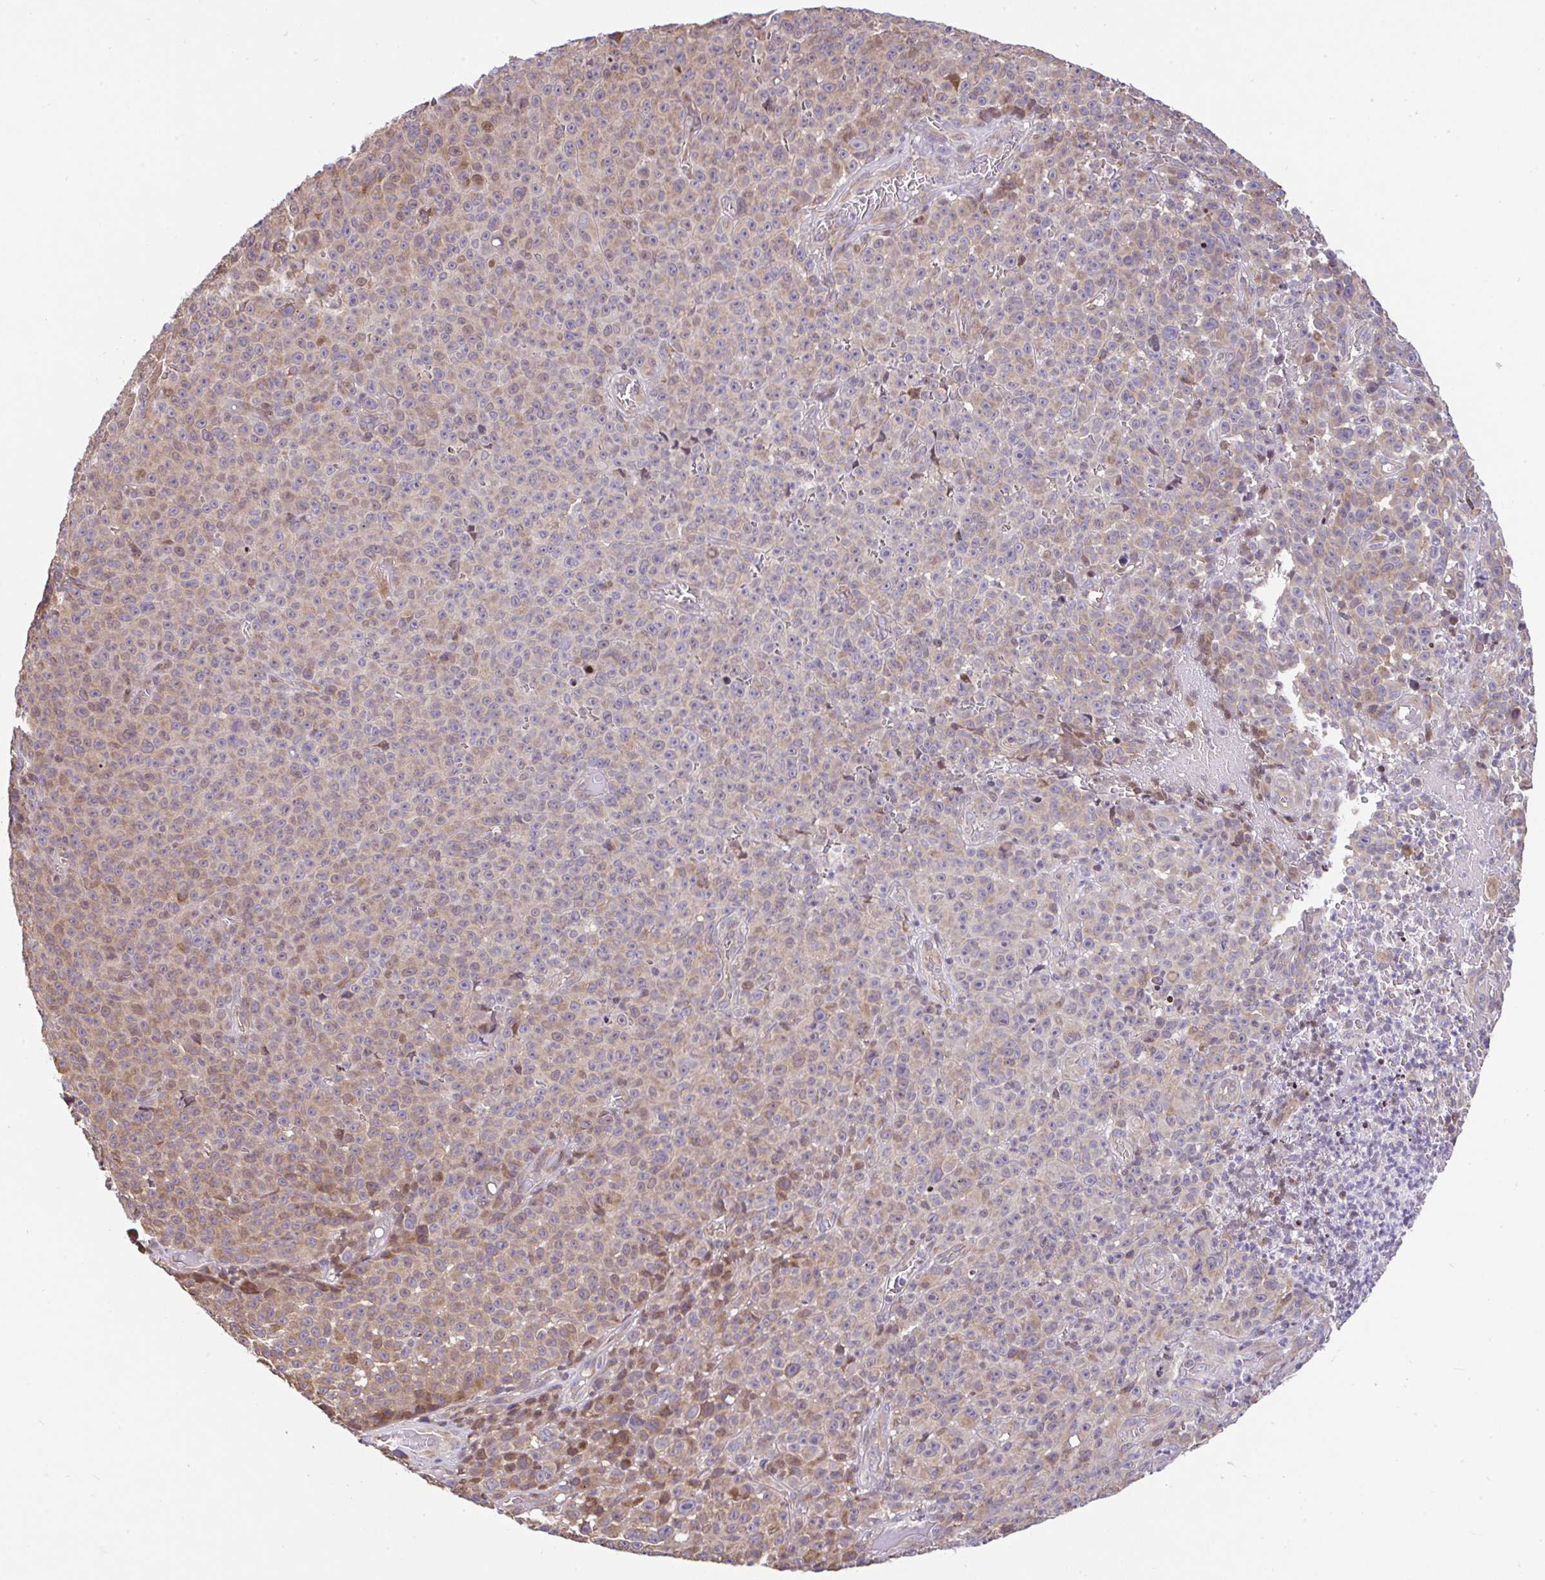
{"staining": {"intensity": "weak", "quantity": "25%-75%", "location": "cytoplasmic/membranous"}, "tissue": "melanoma", "cell_type": "Tumor cells", "image_type": "cancer", "snomed": [{"axis": "morphology", "description": "Malignant melanoma, NOS"}, {"axis": "topography", "description": "Skin"}], "caption": "Protein analysis of malignant melanoma tissue demonstrates weak cytoplasmic/membranous positivity in about 25%-75% of tumor cells.", "gene": "FIGNL1", "patient": {"sex": "female", "age": 82}}